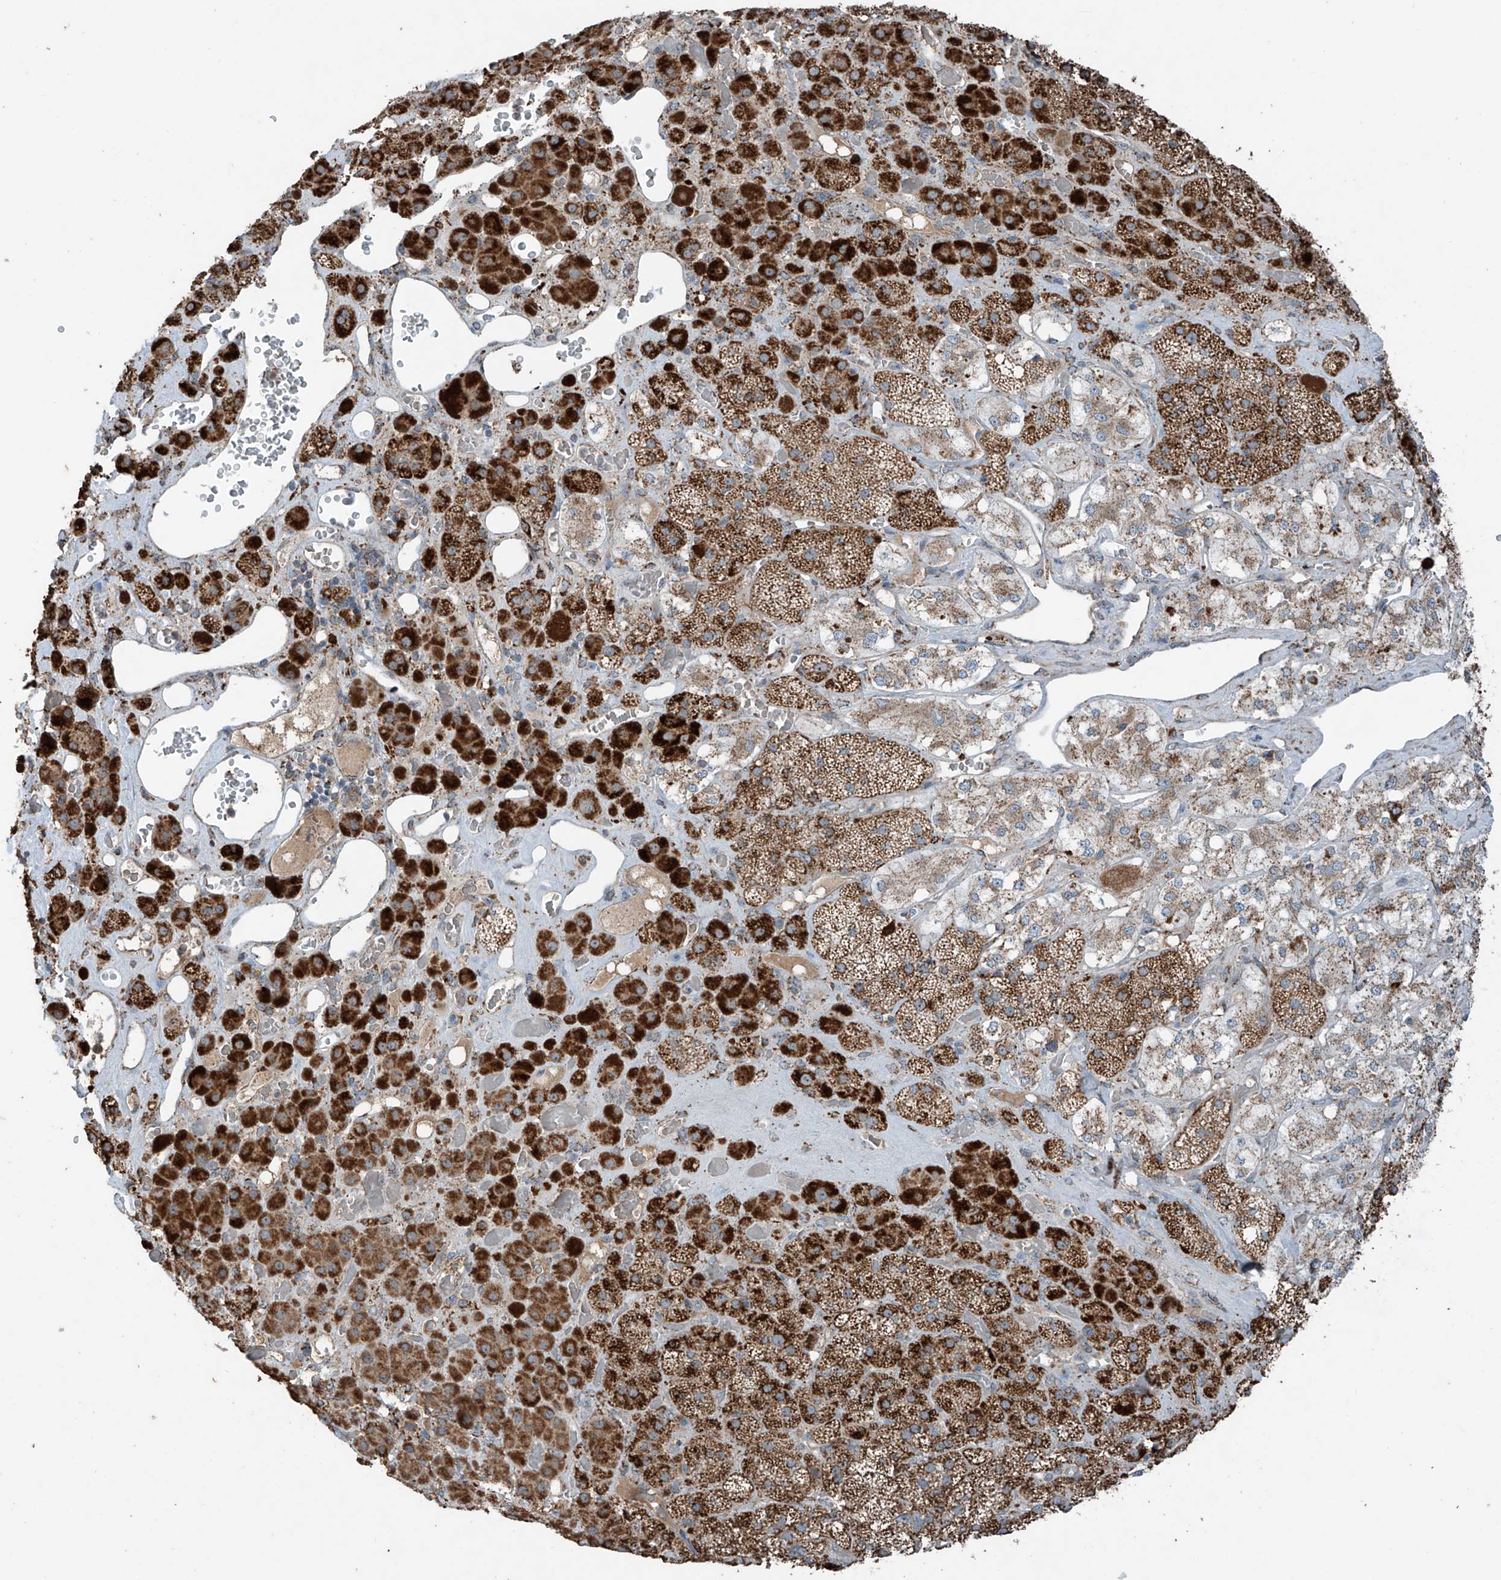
{"staining": {"intensity": "strong", "quantity": ">75%", "location": "cytoplasmic/membranous"}, "tissue": "adrenal gland", "cell_type": "Glandular cells", "image_type": "normal", "snomed": [{"axis": "morphology", "description": "Normal tissue, NOS"}, {"axis": "topography", "description": "Adrenal gland"}], "caption": "Immunohistochemistry staining of unremarkable adrenal gland, which exhibits high levels of strong cytoplasmic/membranous staining in about >75% of glandular cells indicating strong cytoplasmic/membranous protein staining. The staining was performed using DAB (brown) for protein detection and nuclei were counterstained in hematoxylin (blue).", "gene": "SAMD3", "patient": {"sex": "male", "age": 57}}